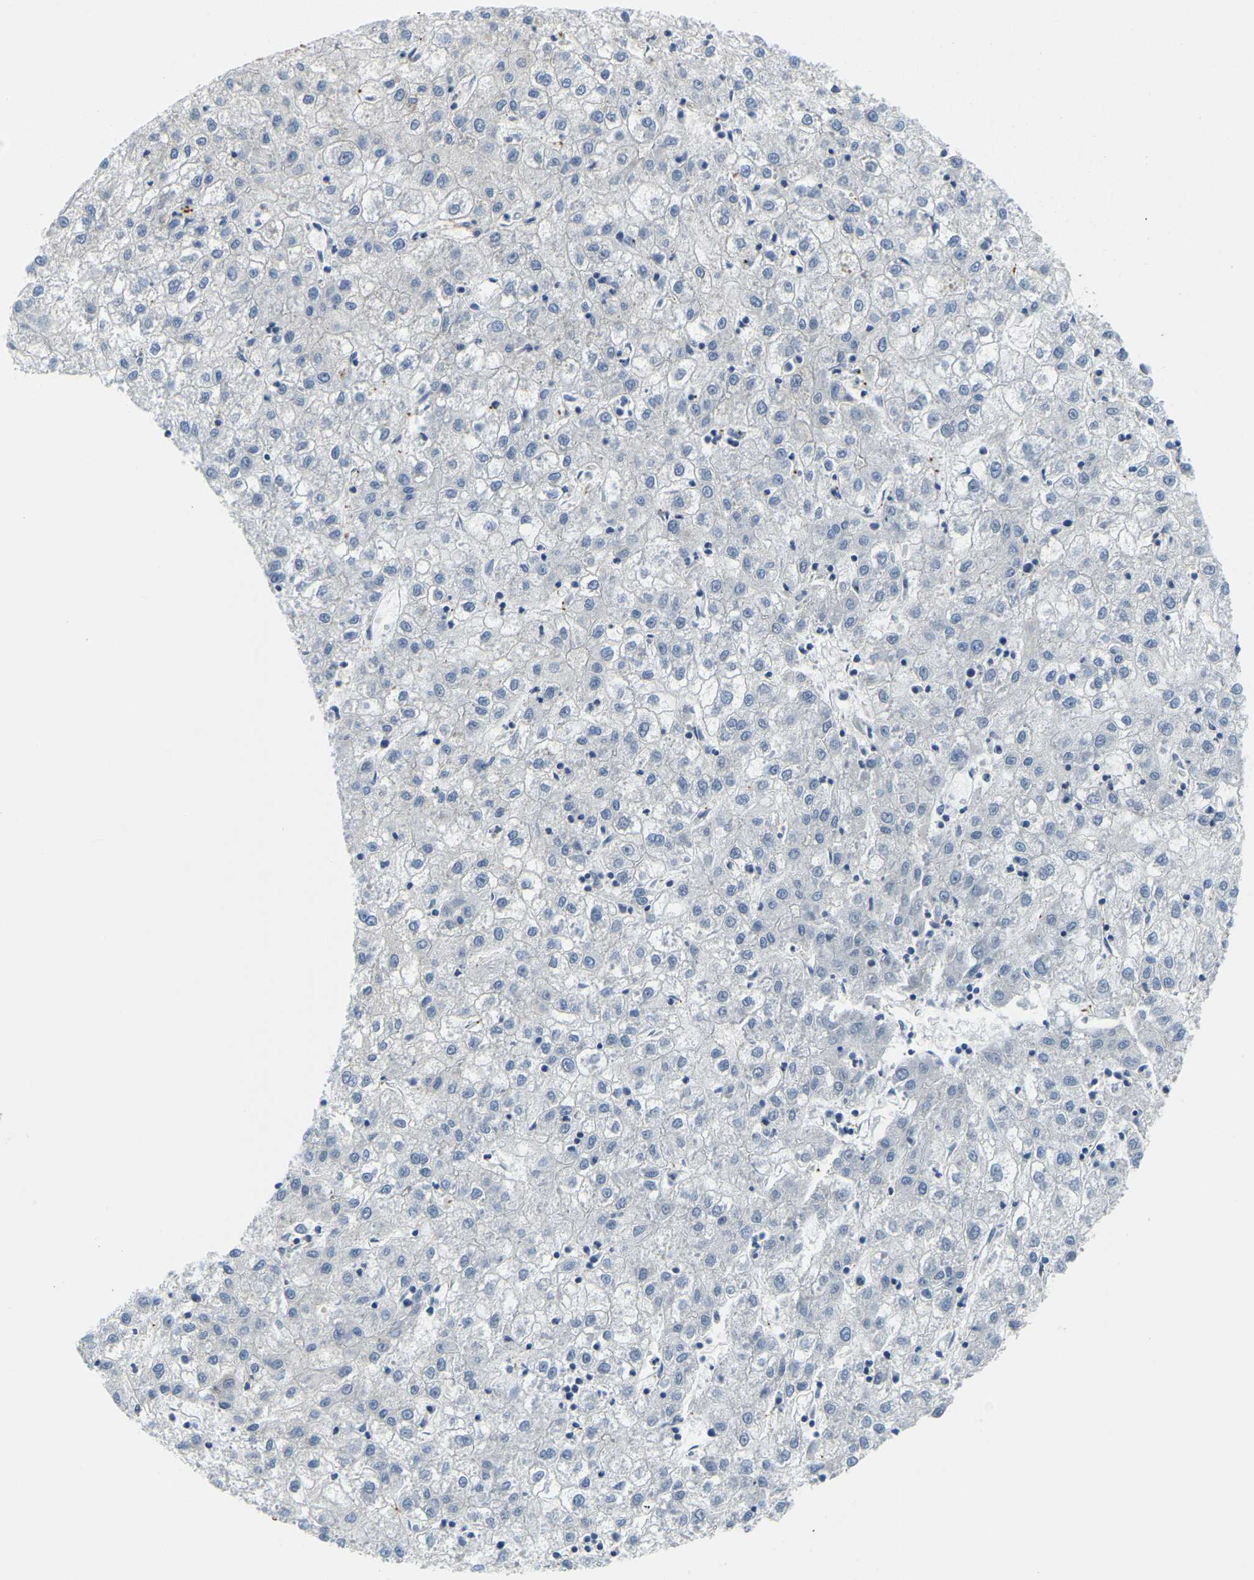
{"staining": {"intensity": "negative", "quantity": "none", "location": "none"}, "tissue": "liver cancer", "cell_type": "Tumor cells", "image_type": "cancer", "snomed": [{"axis": "morphology", "description": "Carcinoma, Hepatocellular, NOS"}, {"axis": "topography", "description": "Liver"}], "caption": "The micrograph demonstrates no significant positivity in tumor cells of hepatocellular carcinoma (liver).", "gene": "RRP1", "patient": {"sex": "male", "age": 72}}